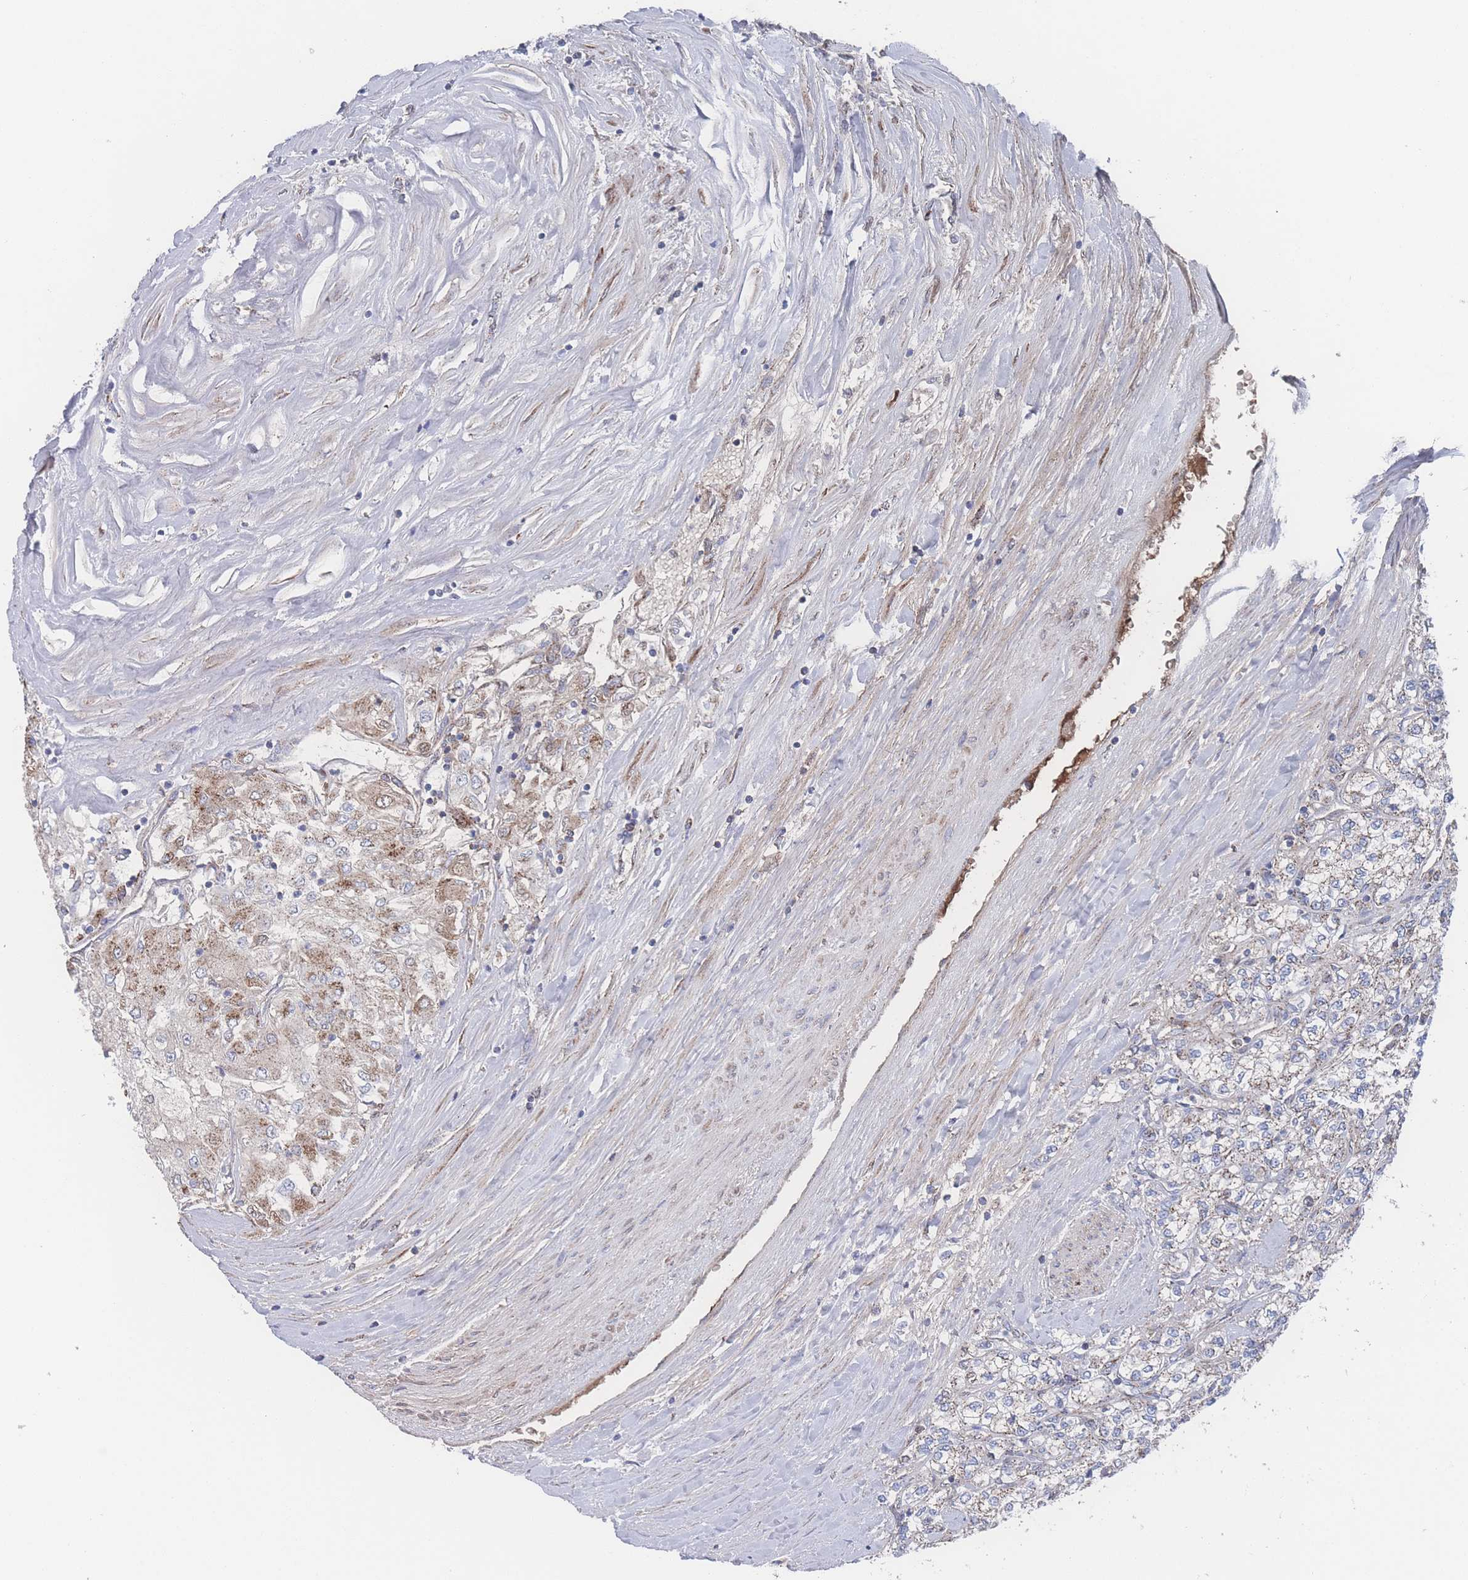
{"staining": {"intensity": "moderate", "quantity": "25%-75%", "location": "cytoplasmic/membranous"}, "tissue": "renal cancer", "cell_type": "Tumor cells", "image_type": "cancer", "snomed": [{"axis": "morphology", "description": "Adenocarcinoma, NOS"}, {"axis": "topography", "description": "Kidney"}], "caption": "Brown immunohistochemical staining in human renal cancer (adenocarcinoma) exhibits moderate cytoplasmic/membranous staining in about 25%-75% of tumor cells.", "gene": "PEX14", "patient": {"sex": "male", "age": 80}}